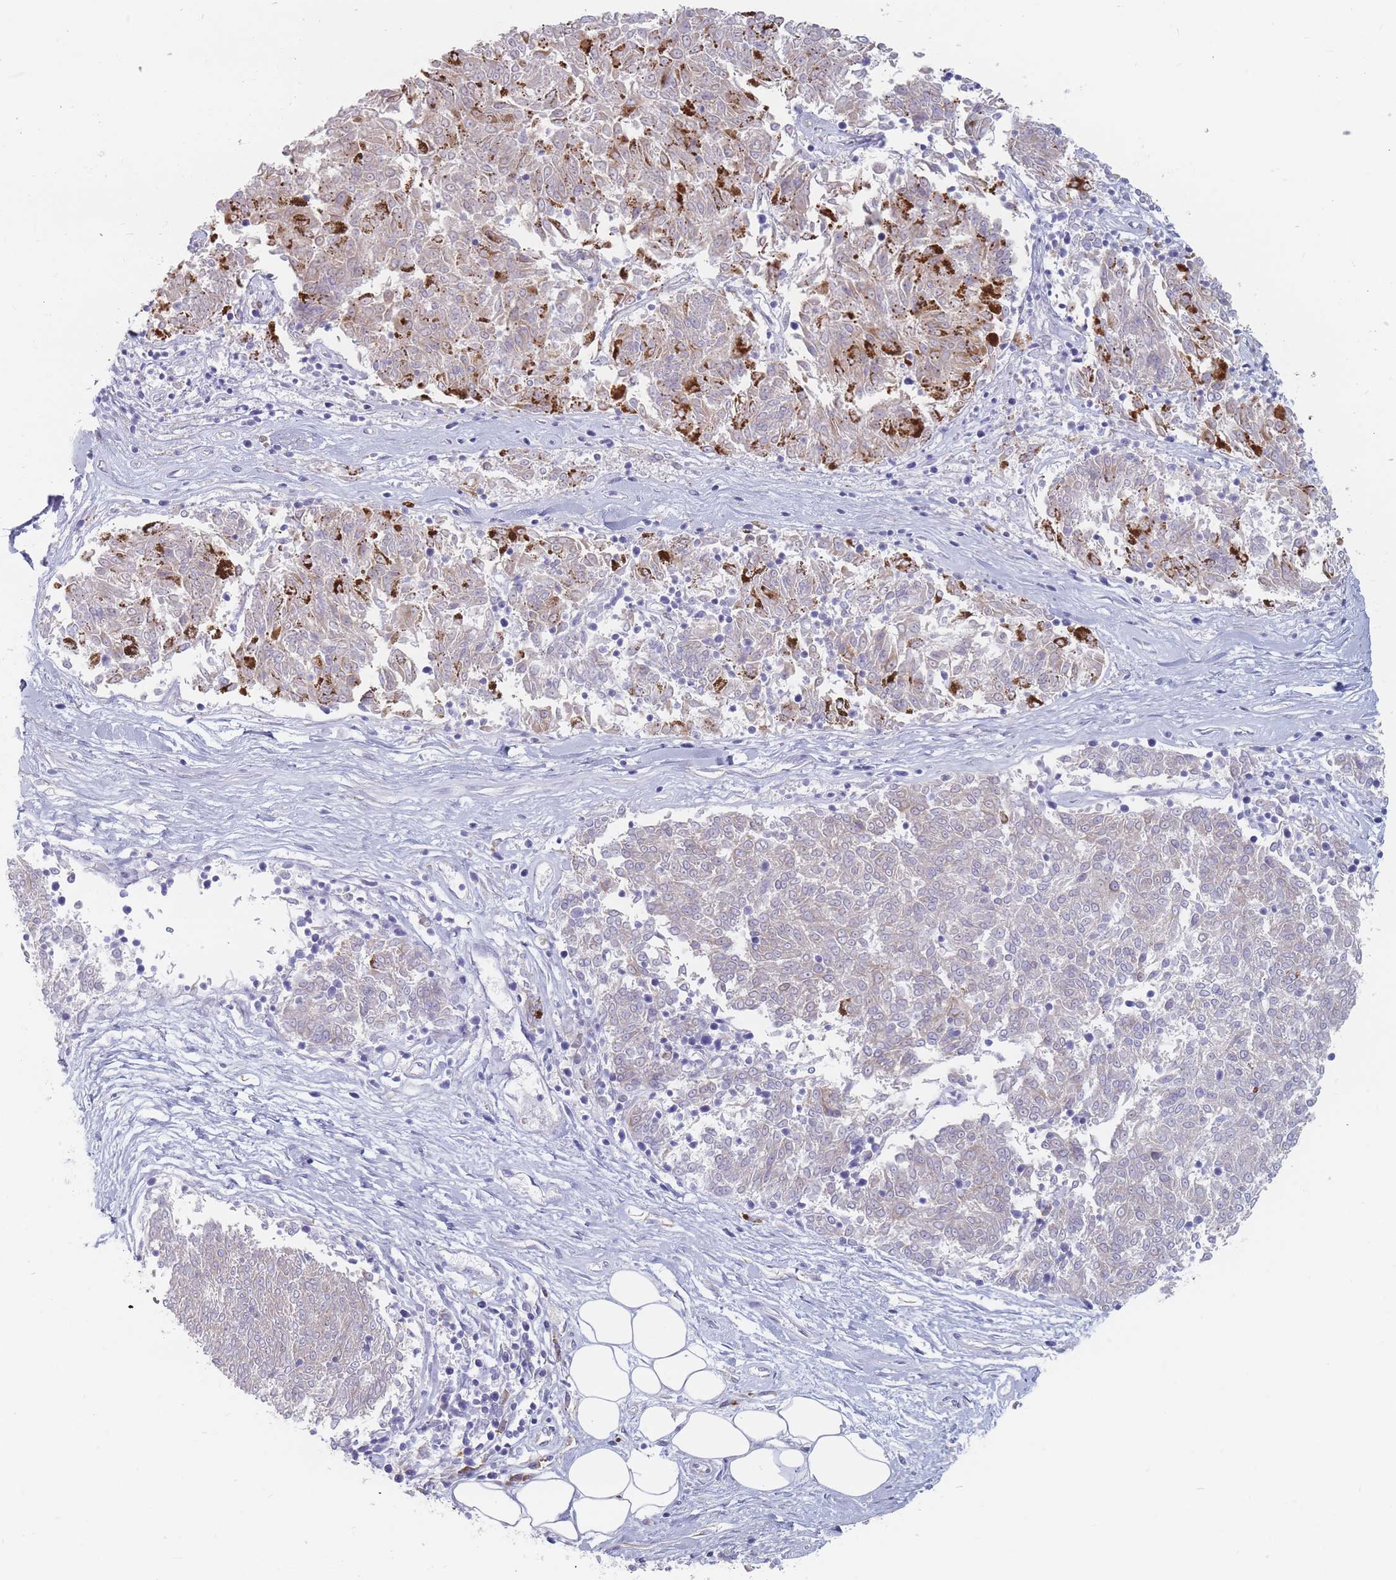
{"staining": {"intensity": "weak", "quantity": "<25%", "location": "cytoplasmic/membranous"}, "tissue": "melanoma", "cell_type": "Tumor cells", "image_type": "cancer", "snomed": [{"axis": "morphology", "description": "Malignant melanoma, NOS"}, {"axis": "topography", "description": "Skin"}], "caption": "Melanoma stained for a protein using immunohistochemistry shows no positivity tumor cells.", "gene": "ERBIN", "patient": {"sex": "female", "age": 72}}